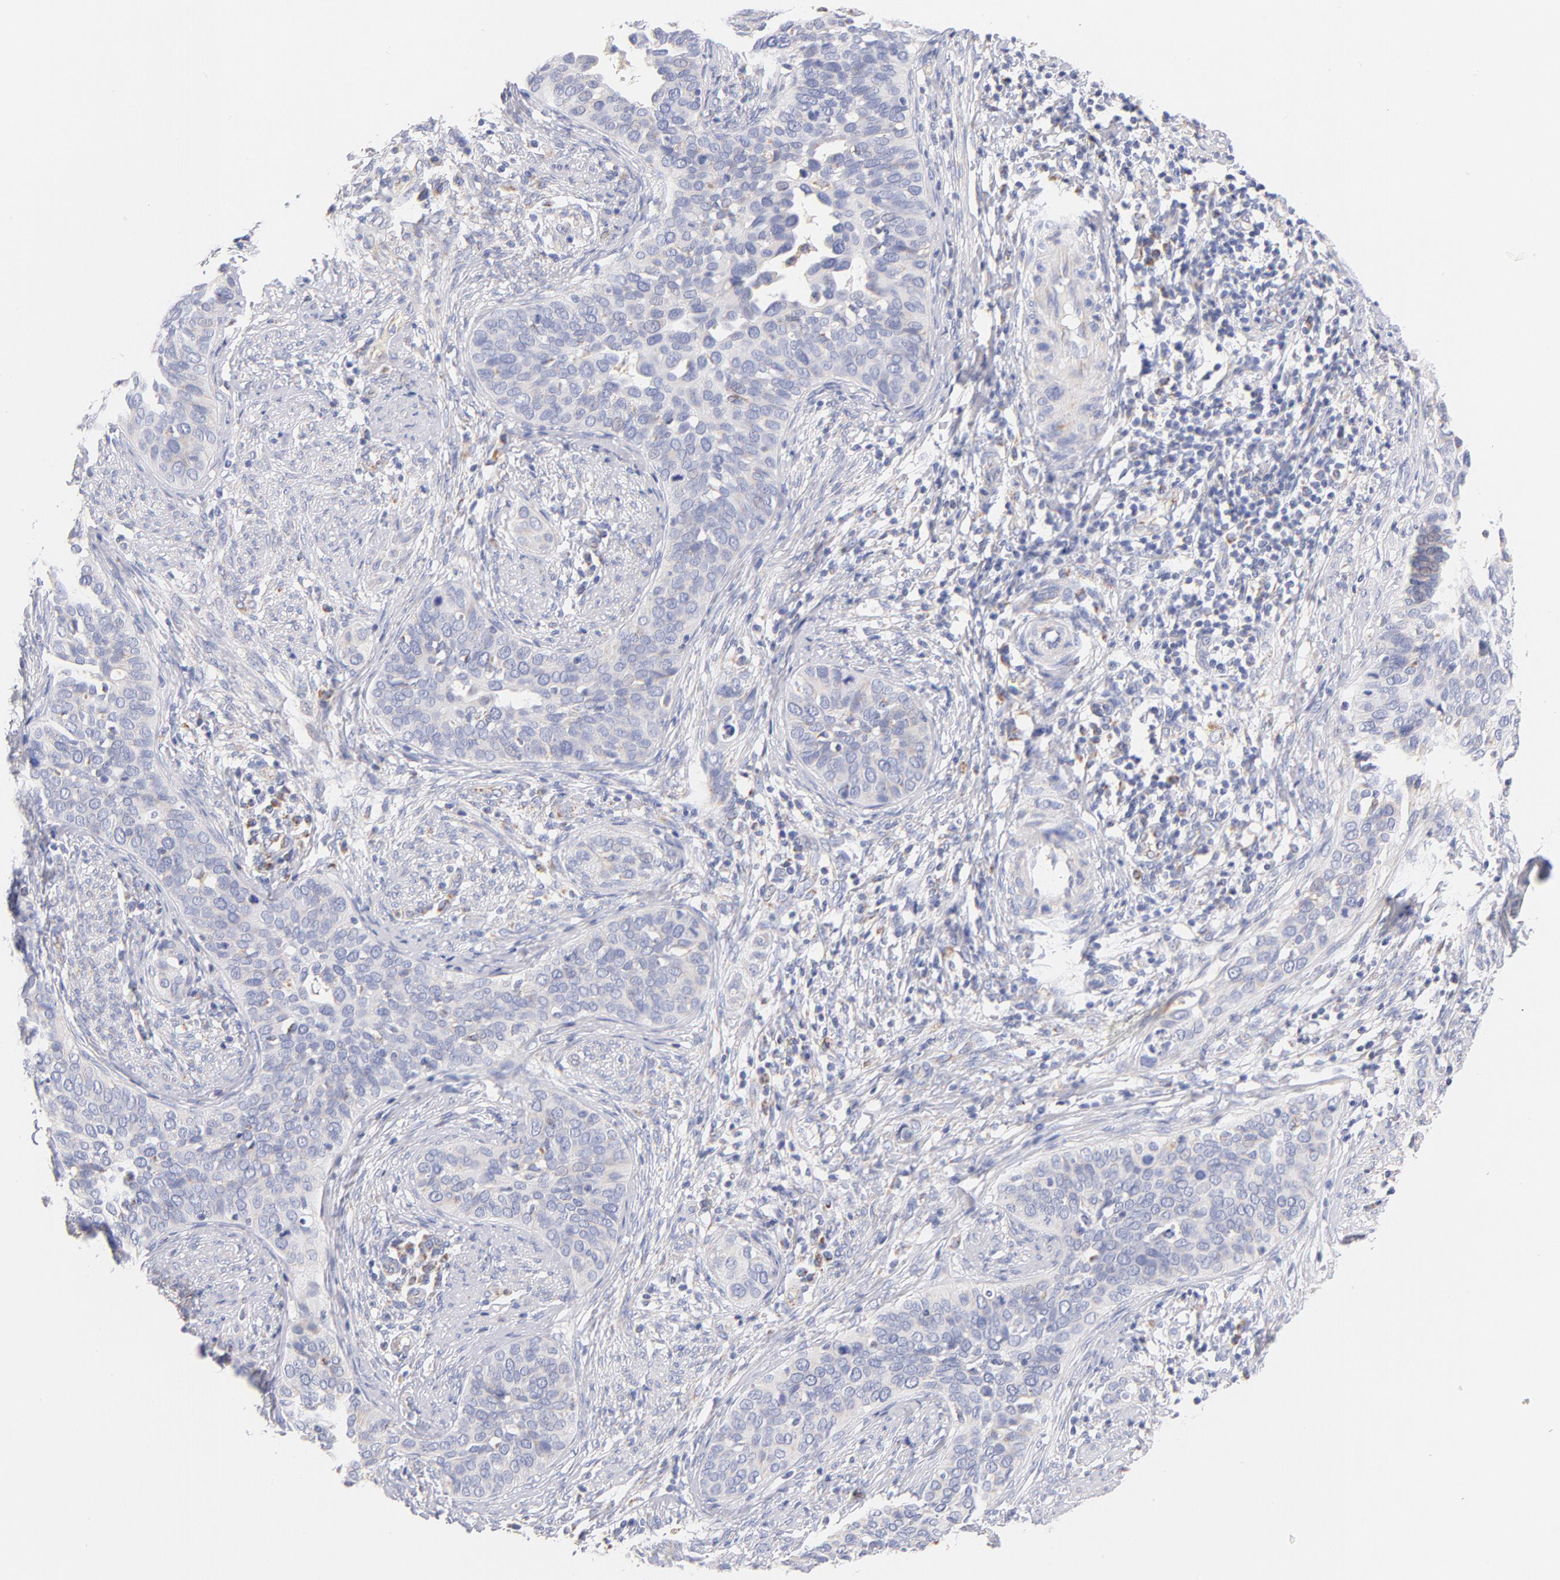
{"staining": {"intensity": "negative", "quantity": "none", "location": "none"}, "tissue": "cervical cancer", "cell_type": "Tumor cells", "image_type": "cancer", "snomed": [{"axis": "morphology", "description": "Squamous cell carcinoma, NOS"}, {"axis": "topography", "description": "Cervix"}], "caption": "Tumor cells show no significant protein staining in cervical squamous cell carcinoma. (DAB (3,3'-diaminobenzidine) IHC with hematoxylin counter stain).", "gene": "AIFM1", "patient": {"sex": "female", "age": 31}}